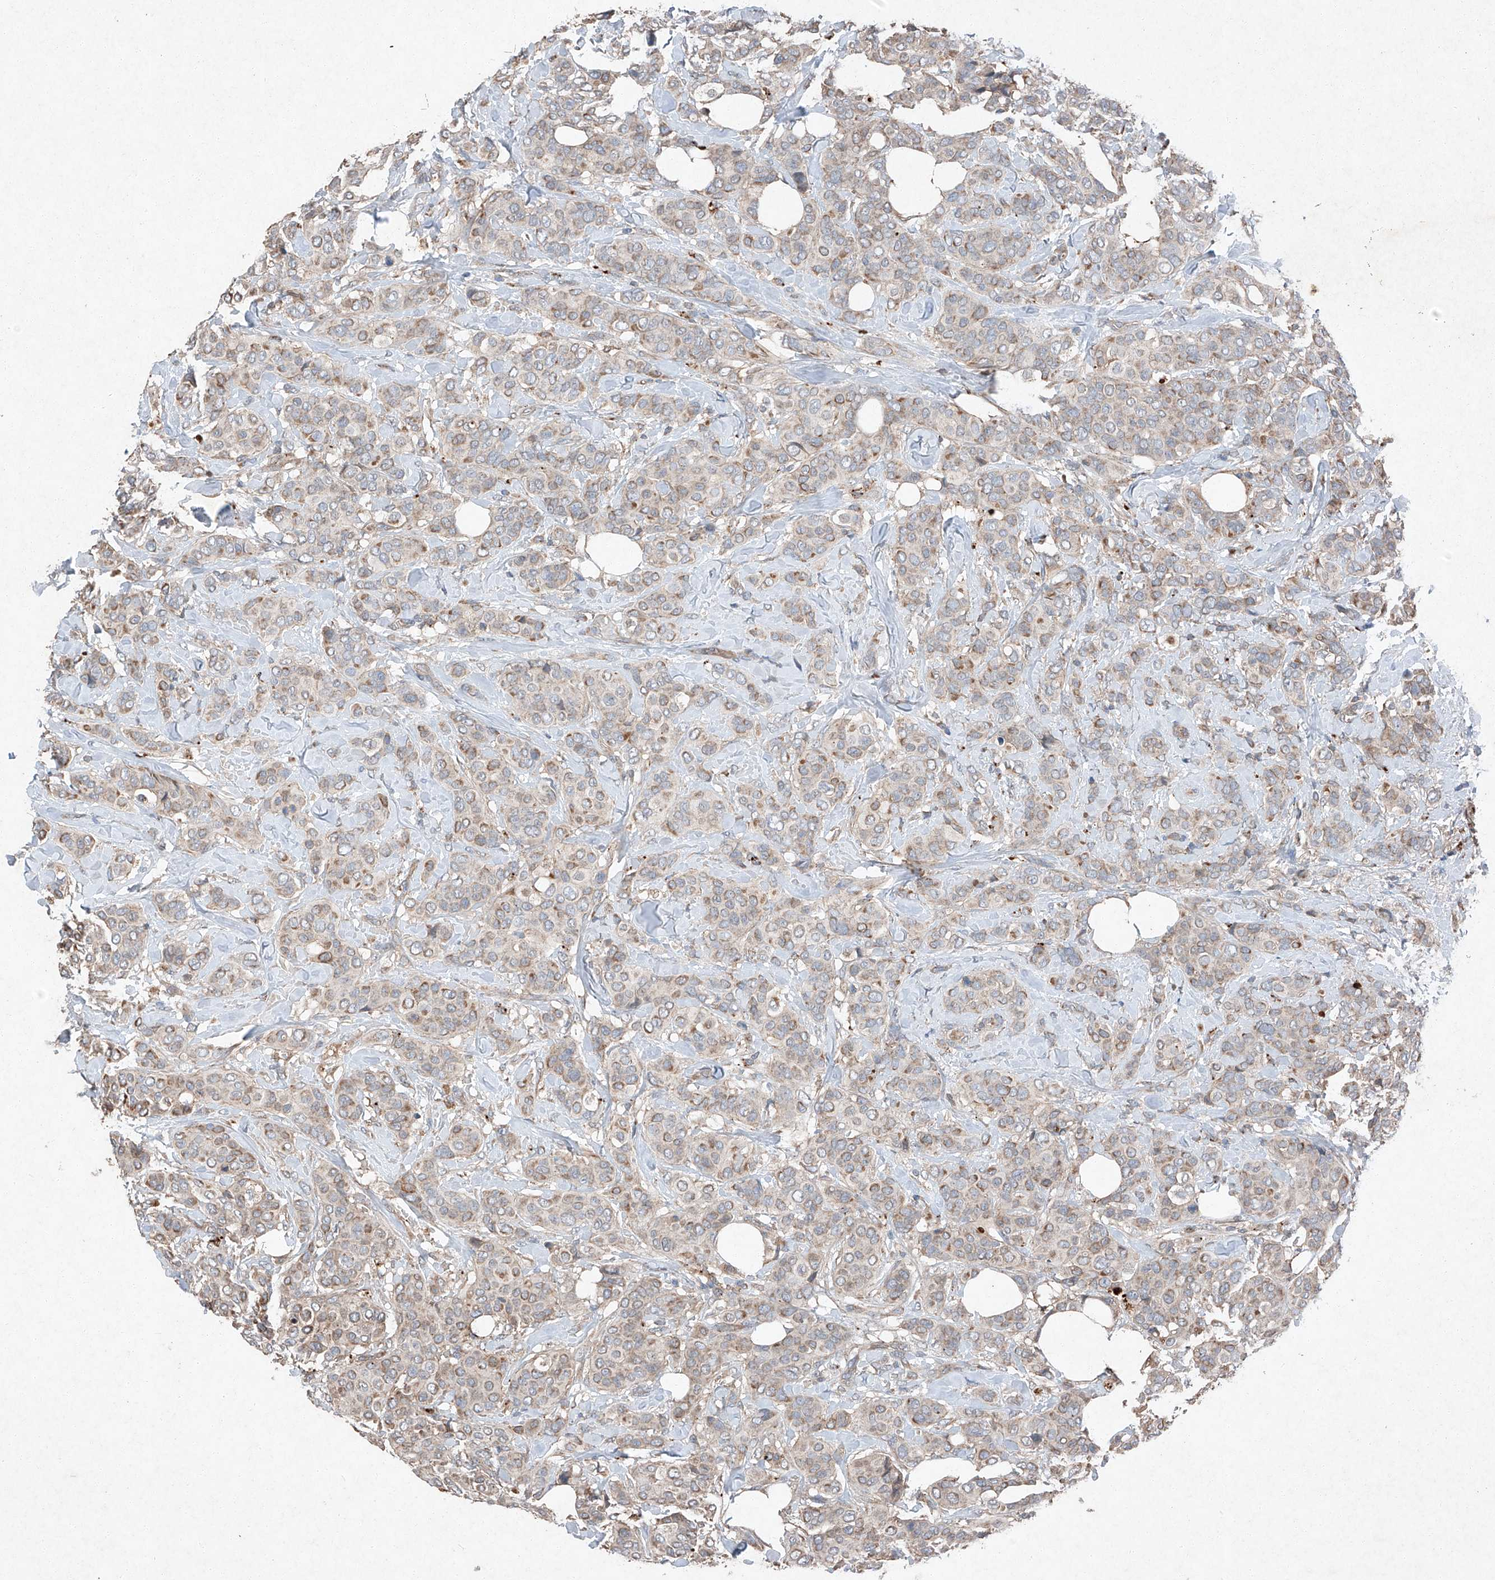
{"staining": {"intensity": "weak", "quantity": ">75%", "location": "cytoplasmic/membranous"}, "tissue": "breast cancer", "cell_type": "Tumor cells", "image_type": "cancer", "snomed": [{"axis": "morphology", "description": "Lobular carcinoma"}, {"axis": "topography", "description": "Breast"}], "caption": "Human breast lobular carcinoma stained with a brown dye demonstrates weak cytoplasmic/membranous positive staining in approximately >75% of tumor cells.", "gene": "RUSC1", "patient": {"sex": "female", "age": 51}}